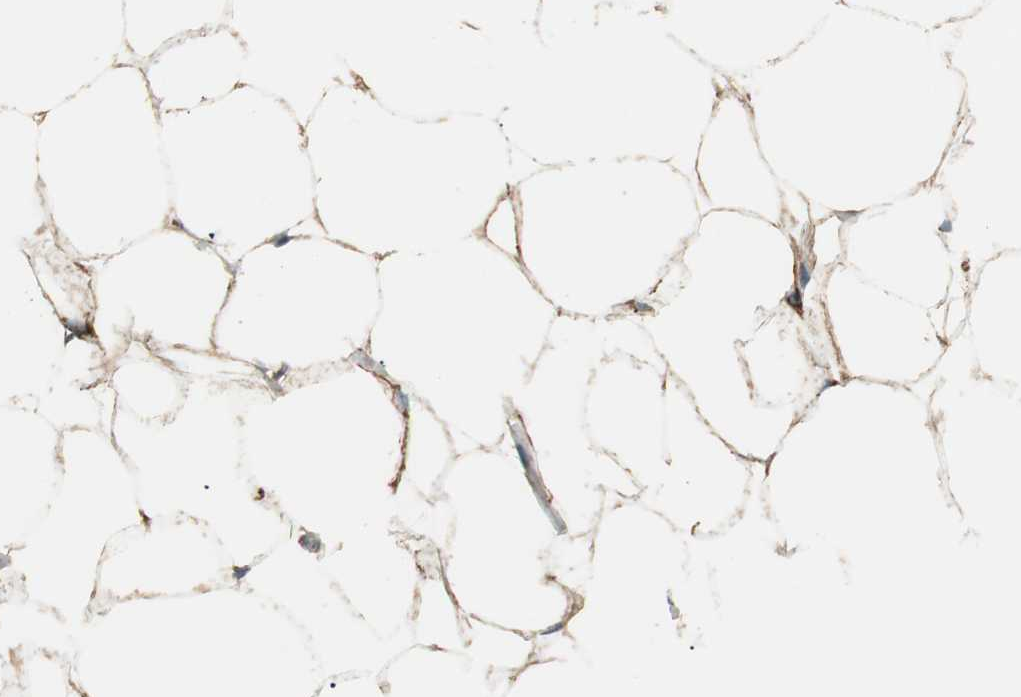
{"staining": {"intensity": "moderate", "quantity": ">75%", "location": "cytoplasmic/membranous"}, "tissue": "adipose tissue", "cell_type": "Adipocytes", "image_type": "normal", "snomed": [{"axis": "morphology", "description": "Normal tissue, NOS"}, {"axis": "topography", "description": "Breast"}, {"axis": "topography", "description": "Adipose tissue"}], "caption": "DAB (3,3'-diaminobenzidine) immunohistochemical staining of benign human adipose tissue shows moderate cytoplasmic/membranous protein positivity in approximately >75% of adipocytes. The staining was performed using DAB, with brown indicating positive protein expression. Nuclei are stained blue with hematoxylin.", "gene": "TOMM22", "patient": {"sex": "female", "age": 25}}